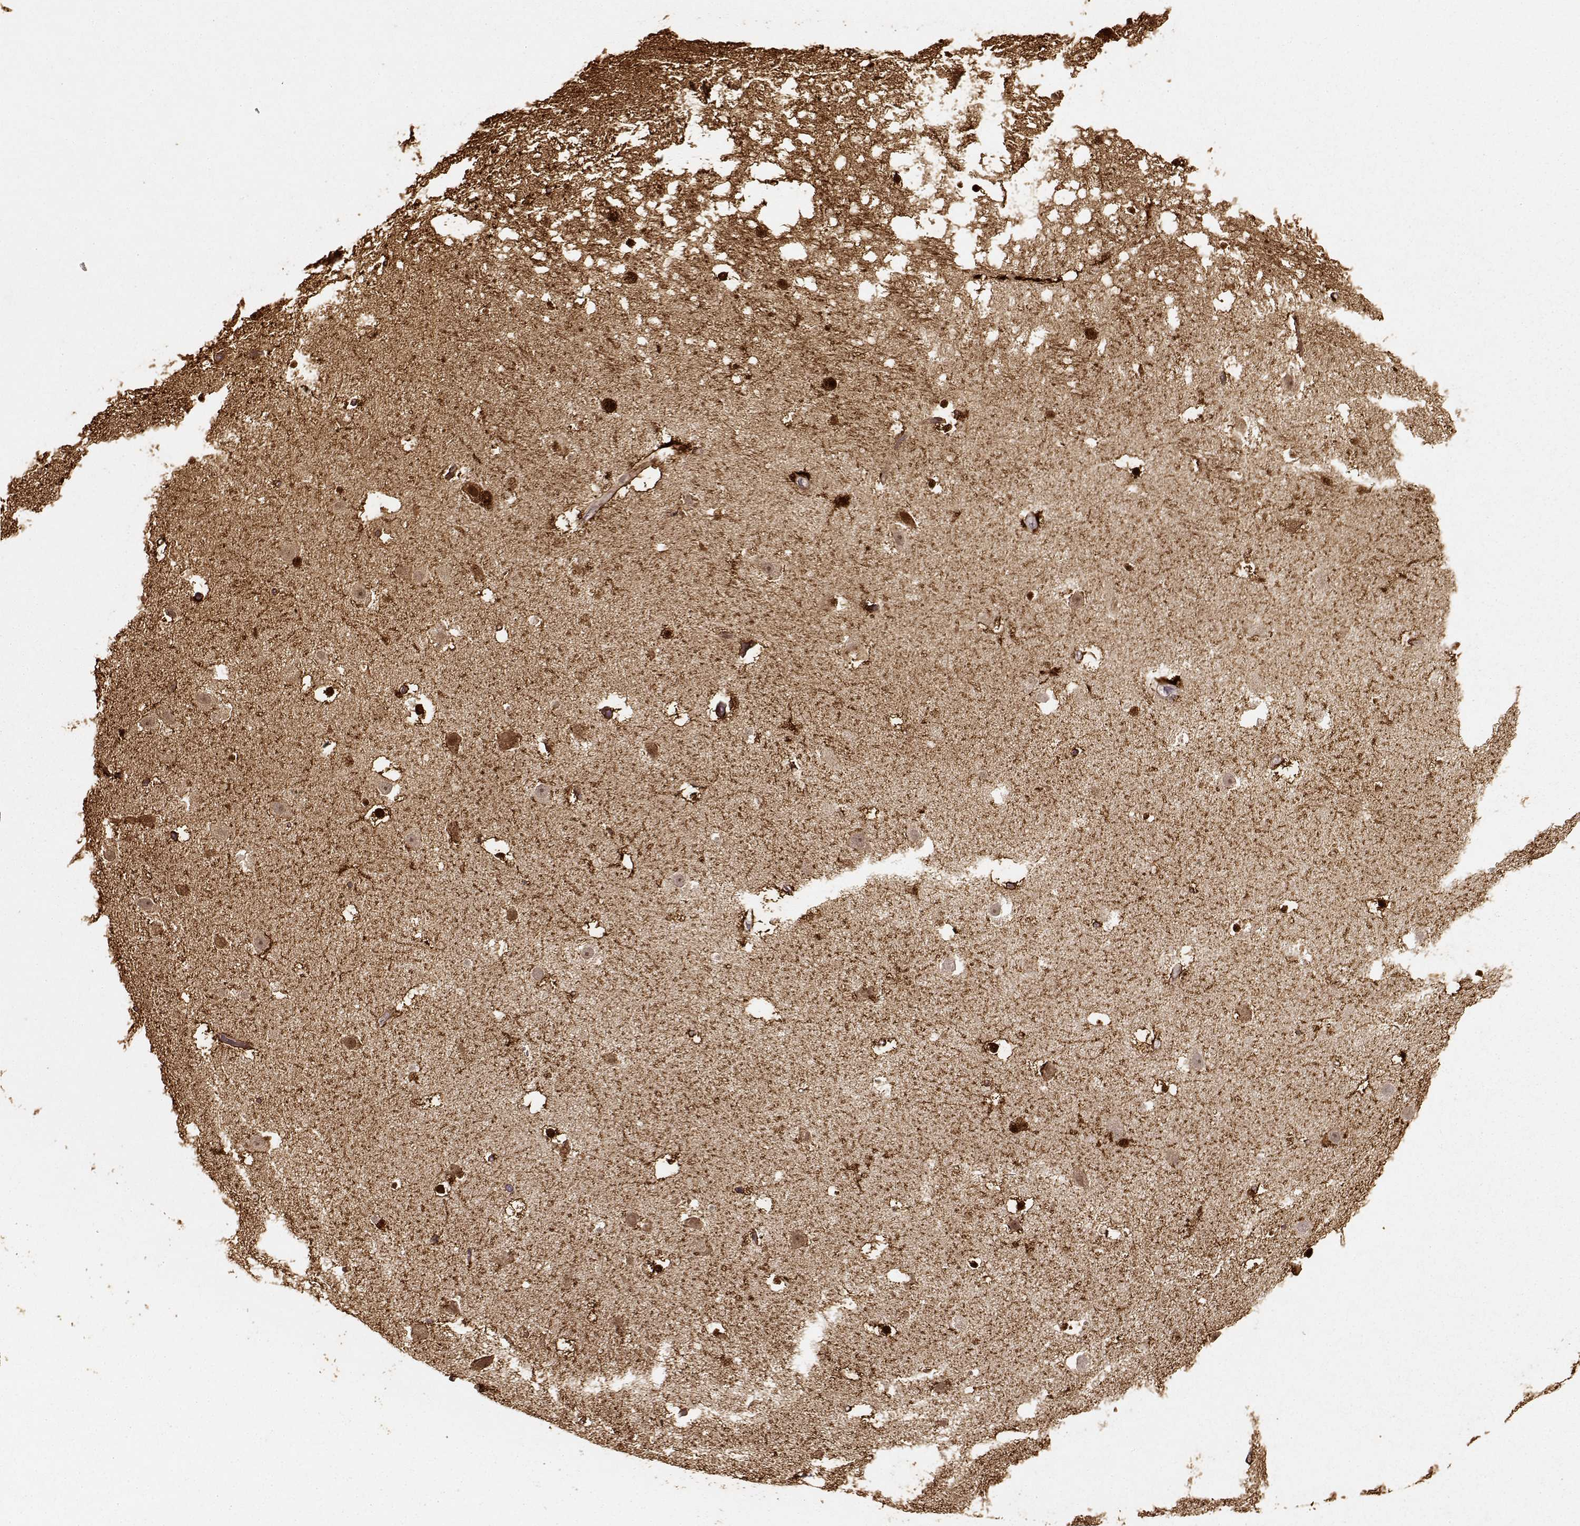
{"staining": {"intensity": "strong", "quantity": ">75%", "location": "cytoplasmic/membranous,nuclear"}, "tissue": "hippocampus", "cell_type": "Glial cells", "image_type": "normal", "snomed": [{"axis": "morphology", "description": "Normal tissue, NOS"}, {"axis": "topography", "description": "Hippocampus"}], "caption": "Immunohistochemical staining of benign human hippocampus demonstrates strong cytoplasmic/membranous,nuclear protein positivity in approximately >75% of glial cells. (DAB (3,3'-diaminobenzidine) IHC, brown staining for protein, blue staining for nuclei).", "gene": "S100B", "patient": {"sex": "male", "age": 26}}